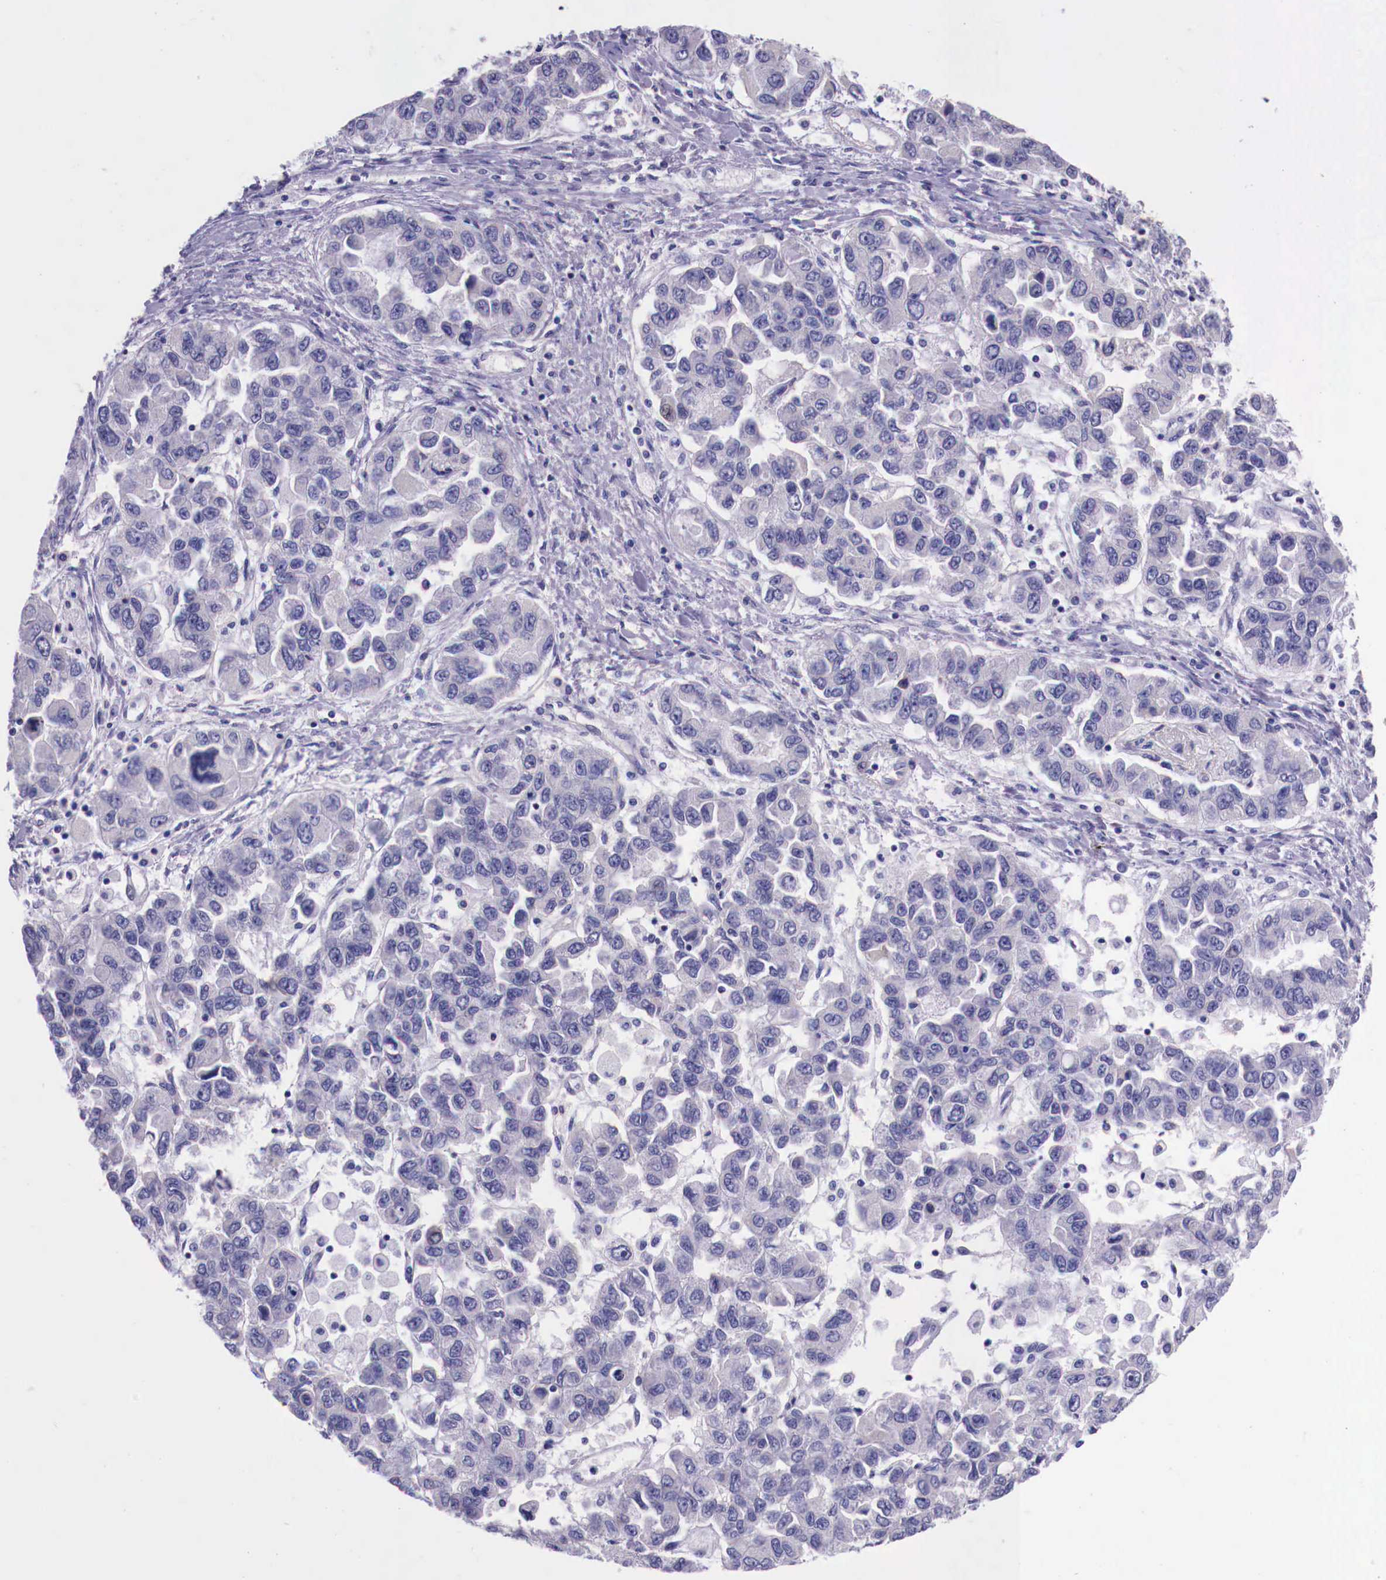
{"staining": {"intensity": "negative", "quantity": "none", "location": "none"}, "tissue": "ovarian cancer", "cell_type": "Tumor cells", "image_type": "cancer", "snomed": [{"axis": "morphology", "description": "Cystadenocarcinoma, serous, NOS"}, {"axis": "topography", "description": "Ovary"}], "caption": "Photomicrograph shows no significant protein positivity in tumor cells of ovarian cancer. (DAB IHC, high magnification).", "gene": "GRIPAP1", "patient": {"sex": "female", "age": 84}}